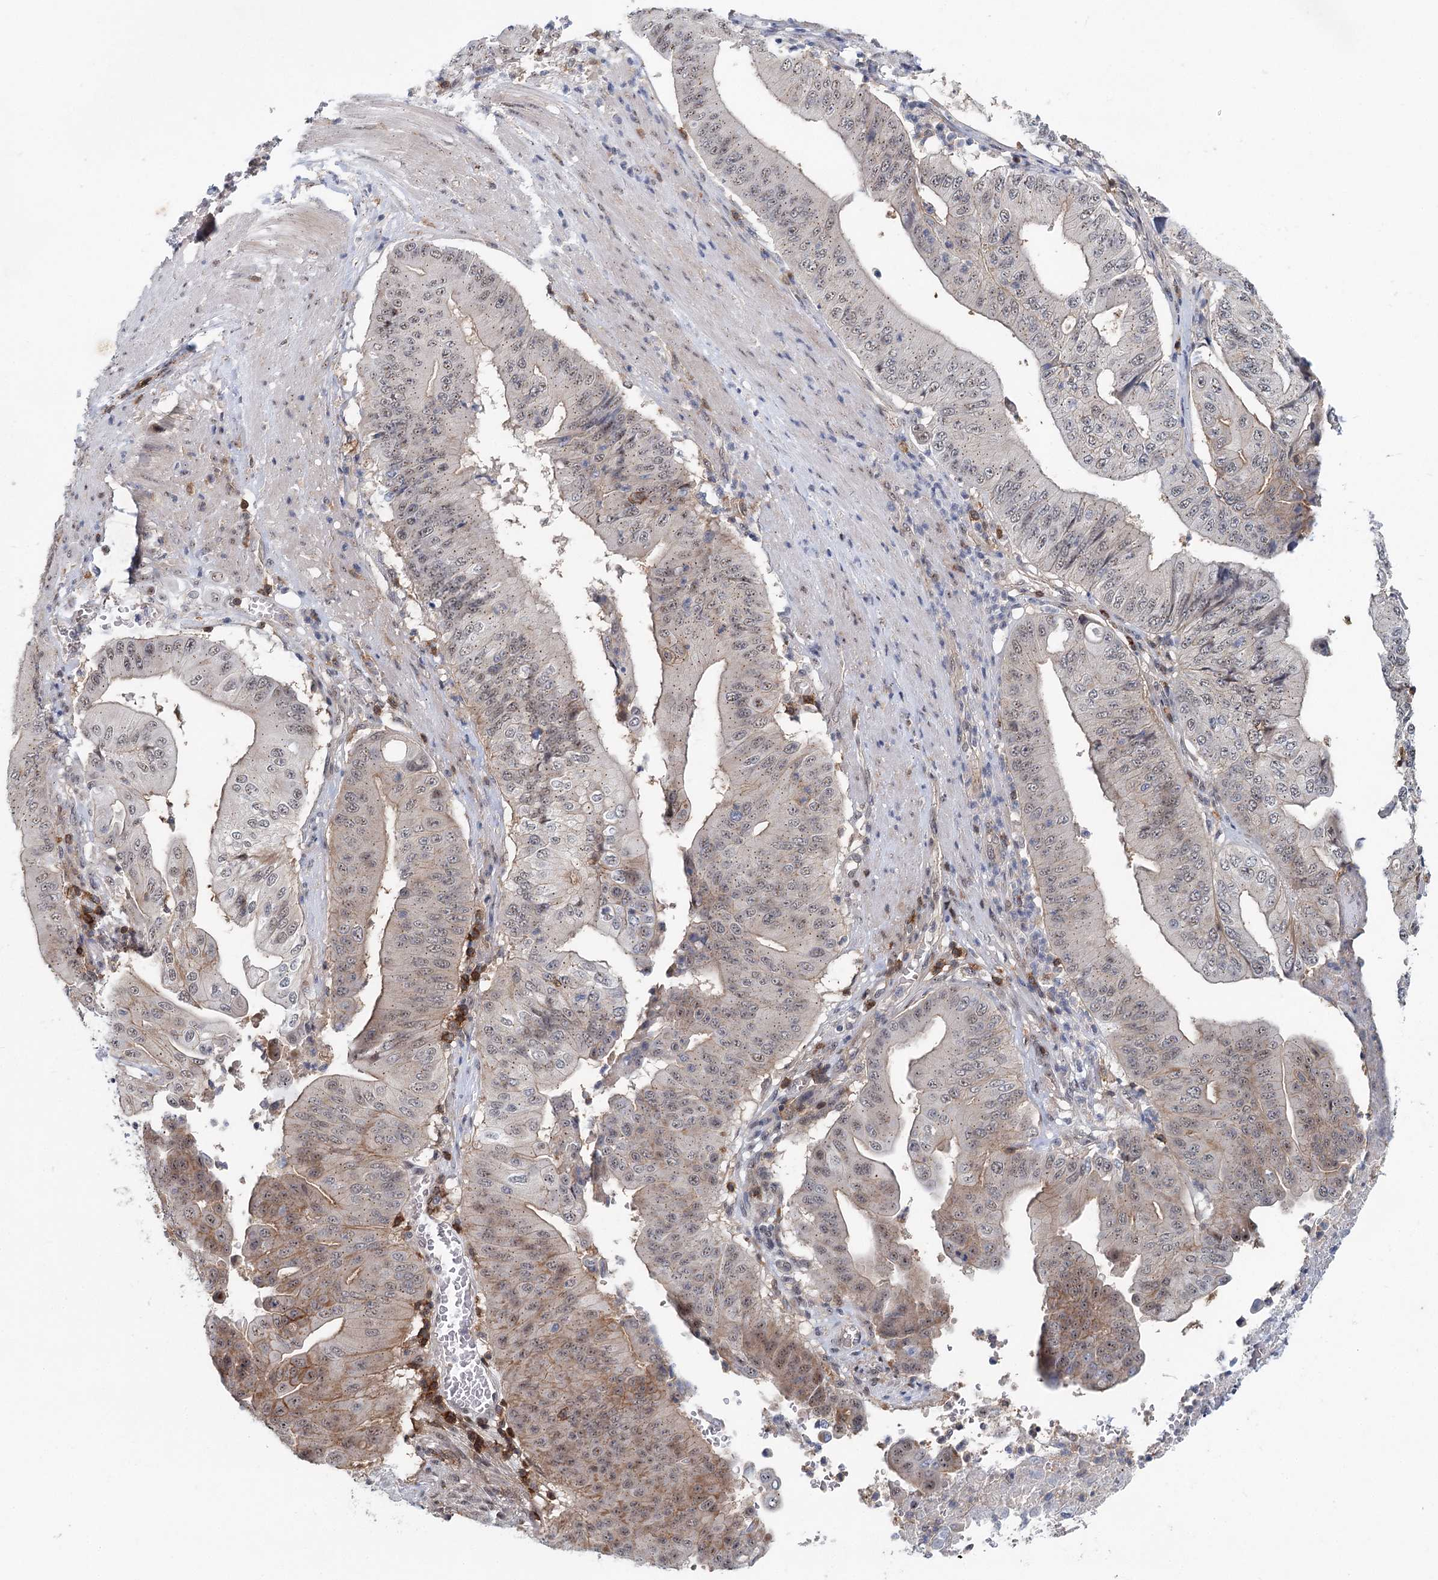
{"staining": {"intensity": "weak", "quantity": ">75%", "location": "cytoplasmic/membranous,nuclear"}, "tissue": "pancreatic cancer", "cell_type": "Tumor cells", "image_type": "cancer", "snomed": [{"axis": "morphology", "description": "Adenocarcinoma, NOS"}, {"axis": "topography", "description": "Pancreas"}], "caption": "This is a photomicrograph of immunohistochemistry (IHC) staining of pancreatic cancer, which shows weak positivity in the cytoplasmic/membranous and nuclear of tumor cells.", "gene": "CDC42SE2", "patient": {"sex": "female", "age": 77}}